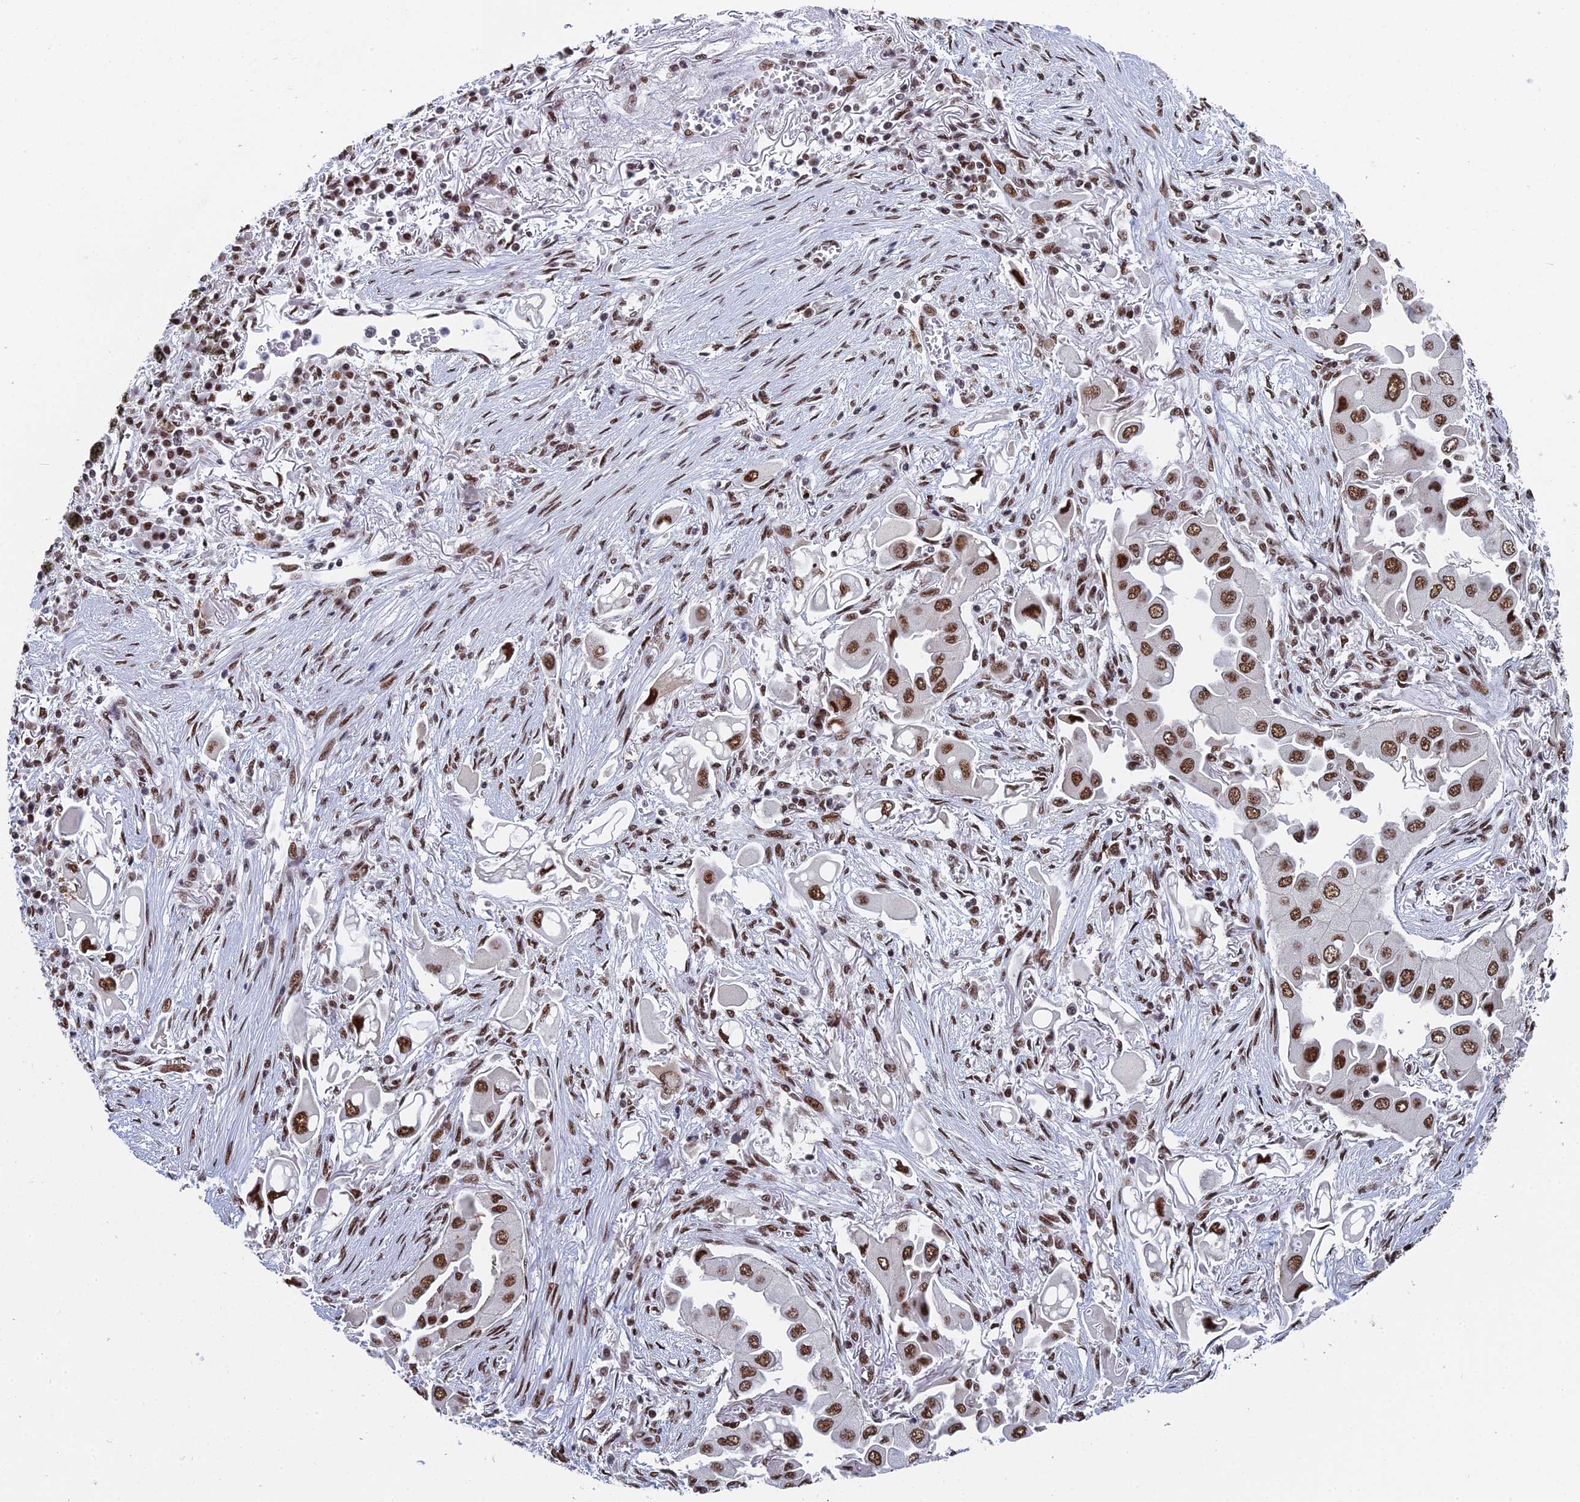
{"staining": {"intensity": "strong", "quantity": ">75%", "location": "nuclear"}, "tissue": "lung cancer", "cell_type": "Tumor cells", "image_type": "cancer", "snomed": [{"axis": "morphology", "description": "Adenocarcinoma, NOS"}, {"axis": "topography", "description": "Lung"}], "caption": "There is high levels of strong nuclear positivity in tumor cells of lung cancer (adenocarcinoma), as demonstrated by immunohistochemical staining (brown color).", "gene": "SF3B3", "patient": {"sex": "female", "age": 76}}